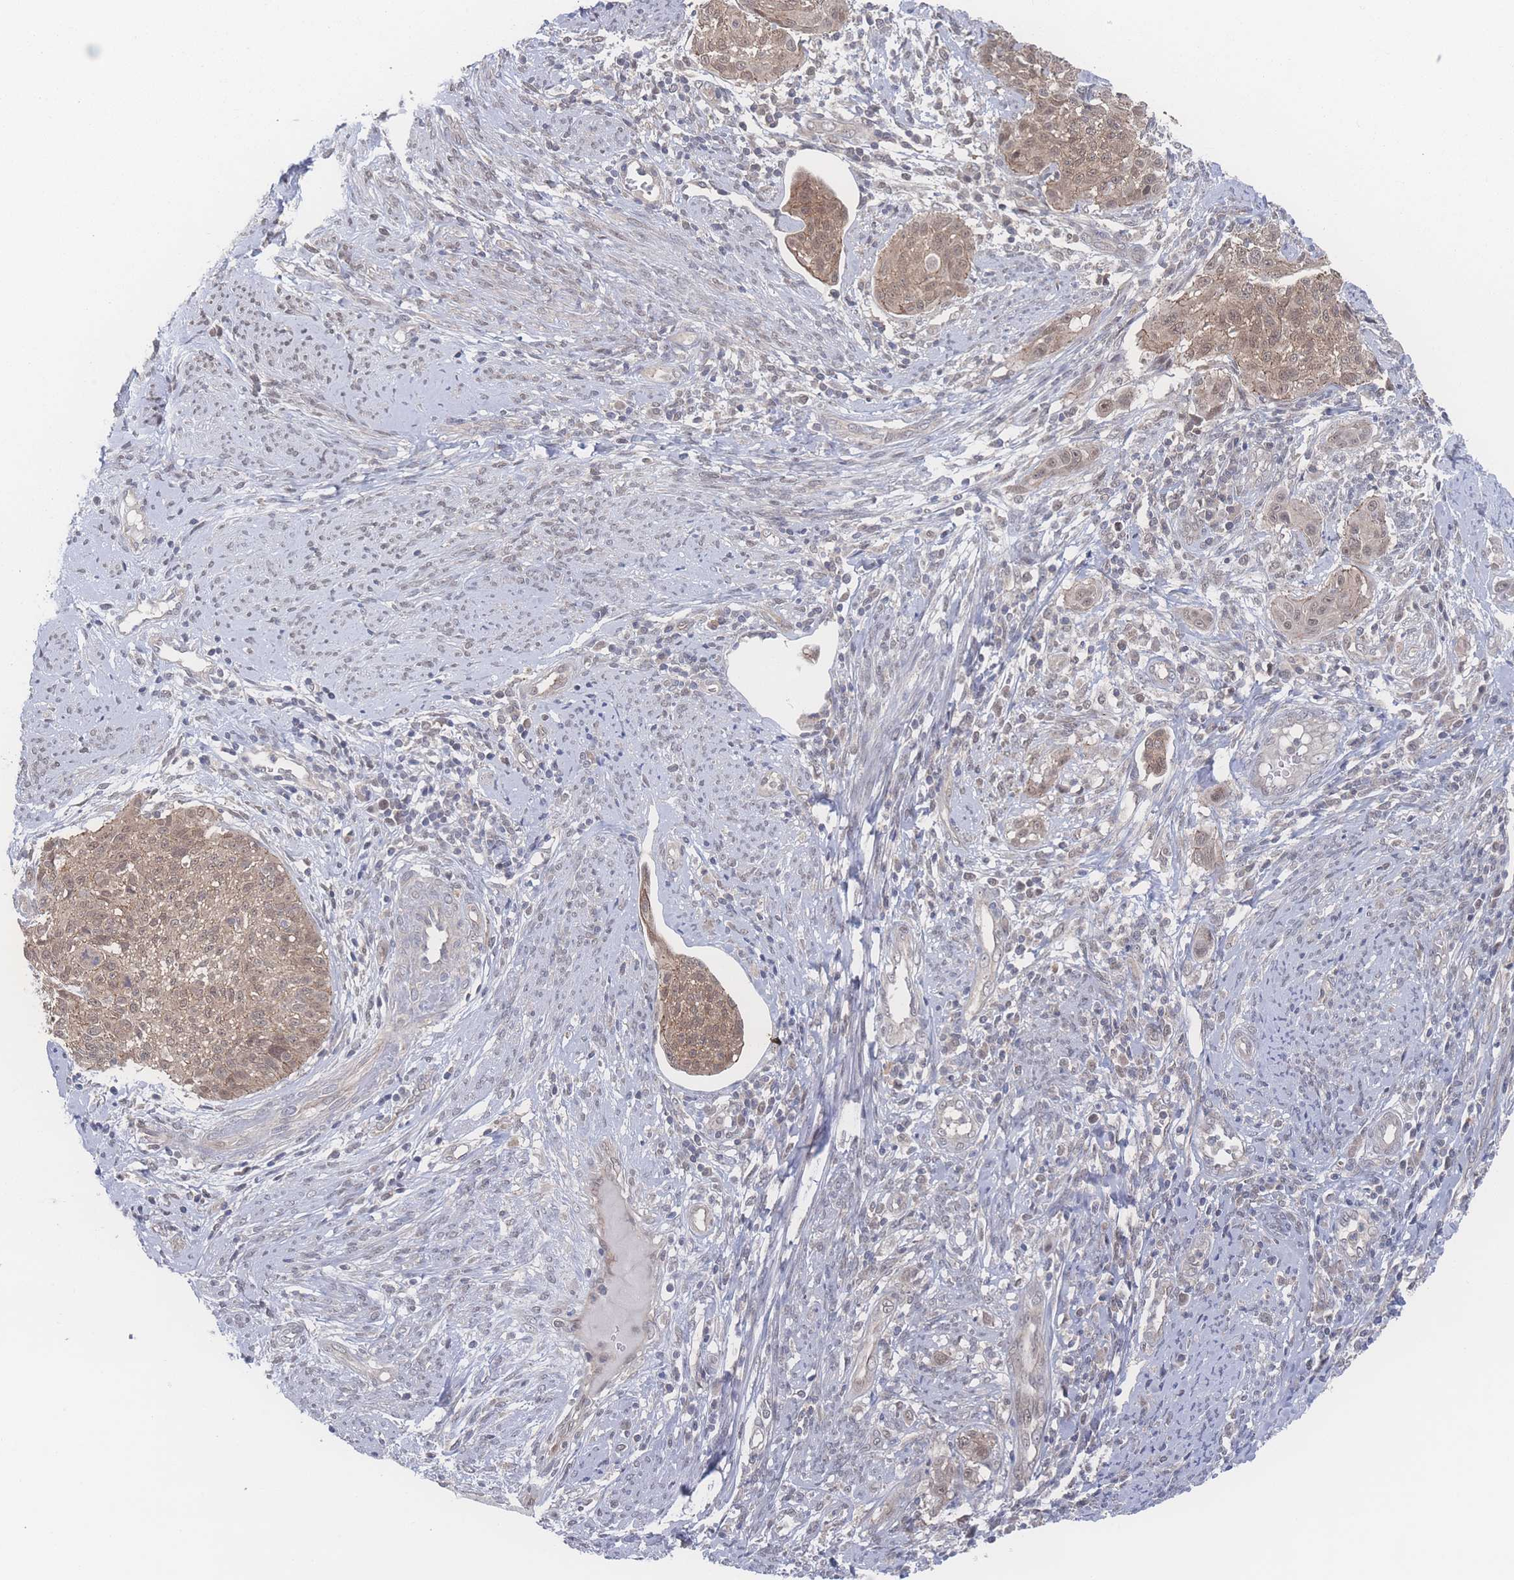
{"staining": {"intensity": "moderate", "quantity": ">75%", "location": "cytoplasmic/membranous,nuclear"}, "tissue": "cervical cancer", "cell_type": "Tumor cells", "image_type": "cancer", "snomed": [{"axis": "morphology", "description": "Squamous cell carcinoma, NOS"}, {"axis": "topography", "description": "Cervix"}], "caption": "A high-resolution photomicrograph shows IHC staining of squamous cell carcinoma (cervical), which reveals moderate cytoplasmic/membranous and nuclear positivity in approximately >75% of tumor cells.", "gene": "NBEAL1", "patient": {"sex": "female", "age": 70}}